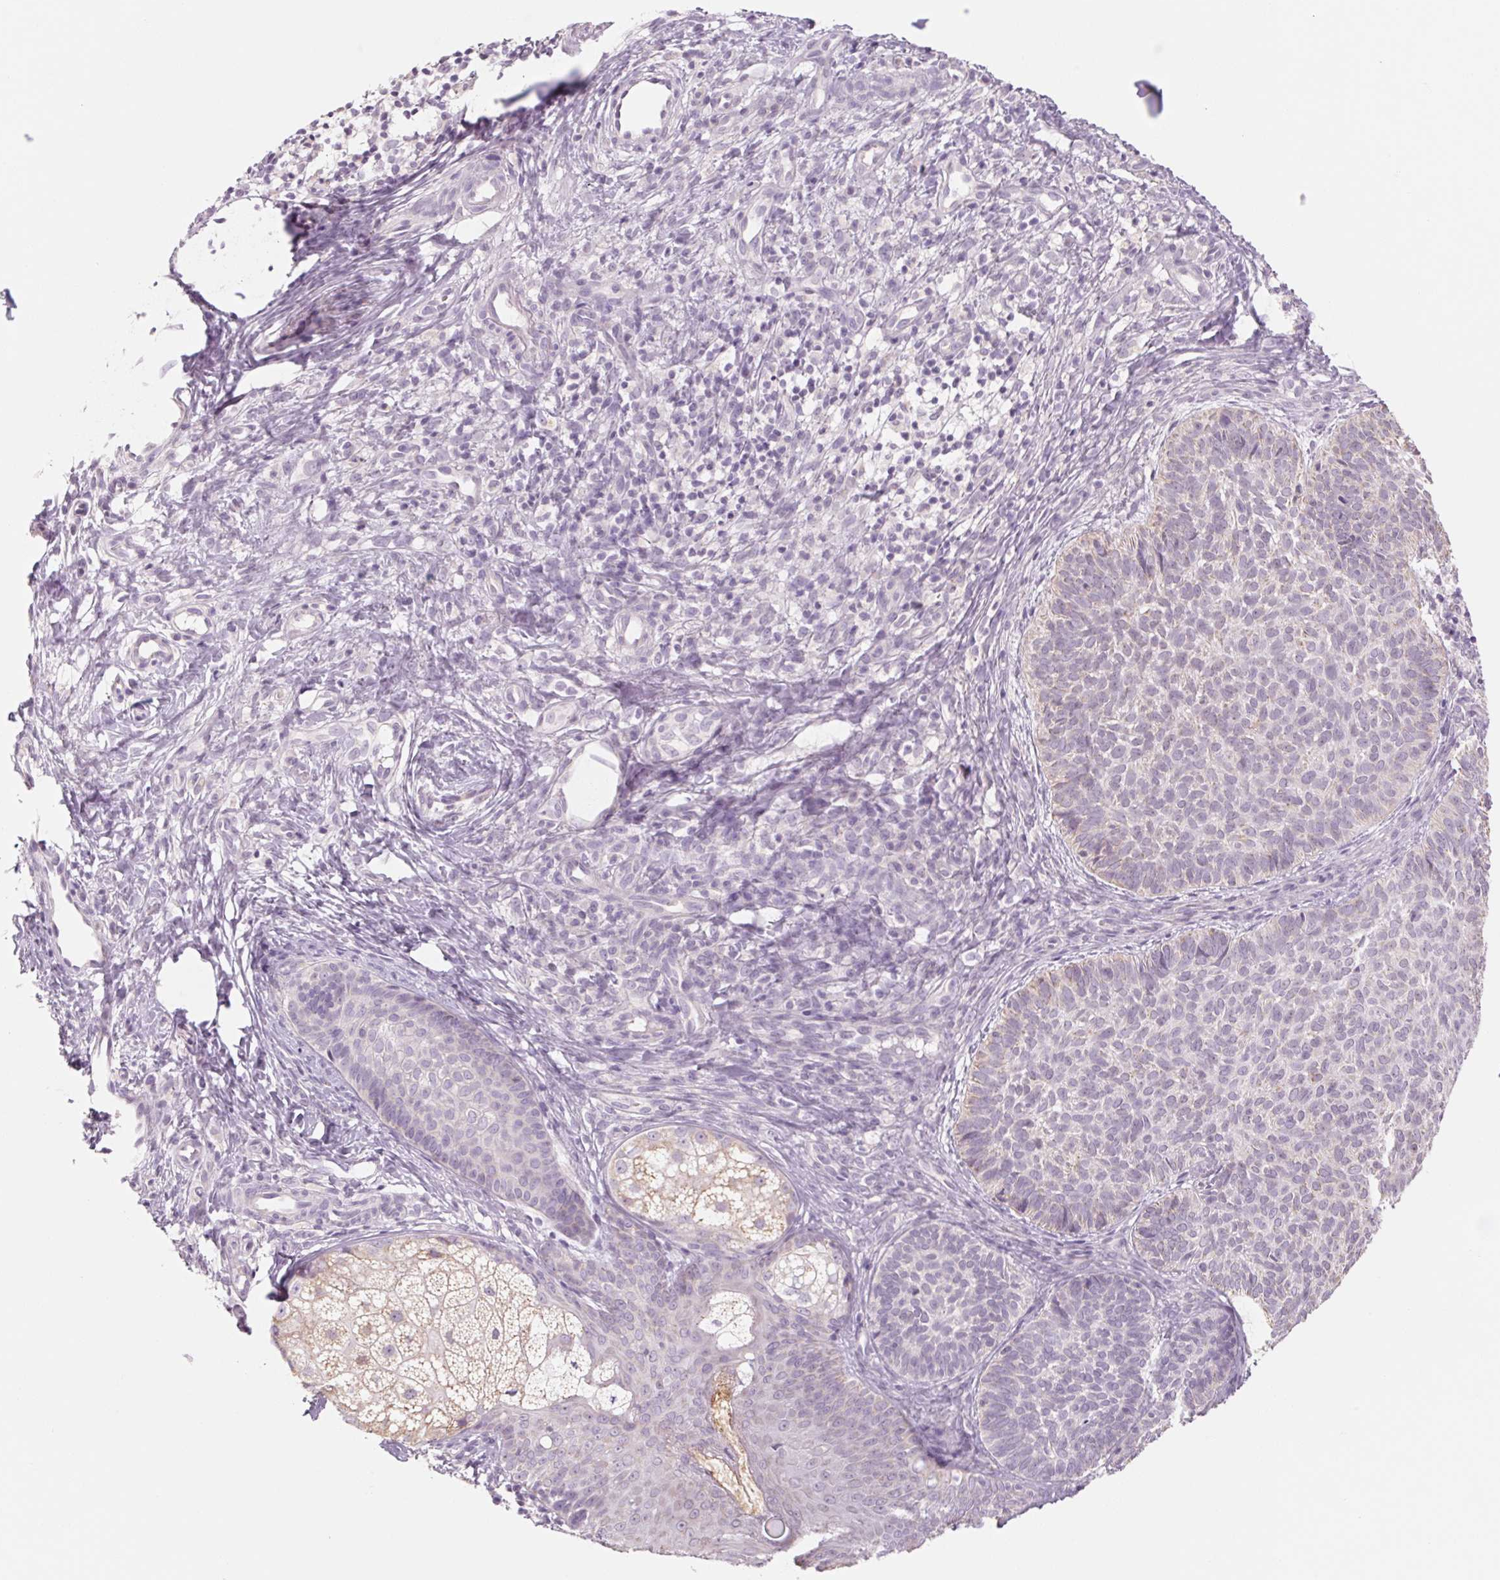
{"staining": {"intensity": "negative", "quantity": "none", "location": "none"}, "tissue": "skin cancer", "cell_type": "Tumor cells", "image_type": "cancer", "snomed": [{"axis": "morphology", "description": "Basal cell carcinoma"}, {"axis": "topography", "description": "Skin"}], "caption": "The histopathology image displays no staining of tumor cells in skin basal cell carcinoma.", "gene": "POU1F1", "patient": {"sex": "male", "age": 57}}